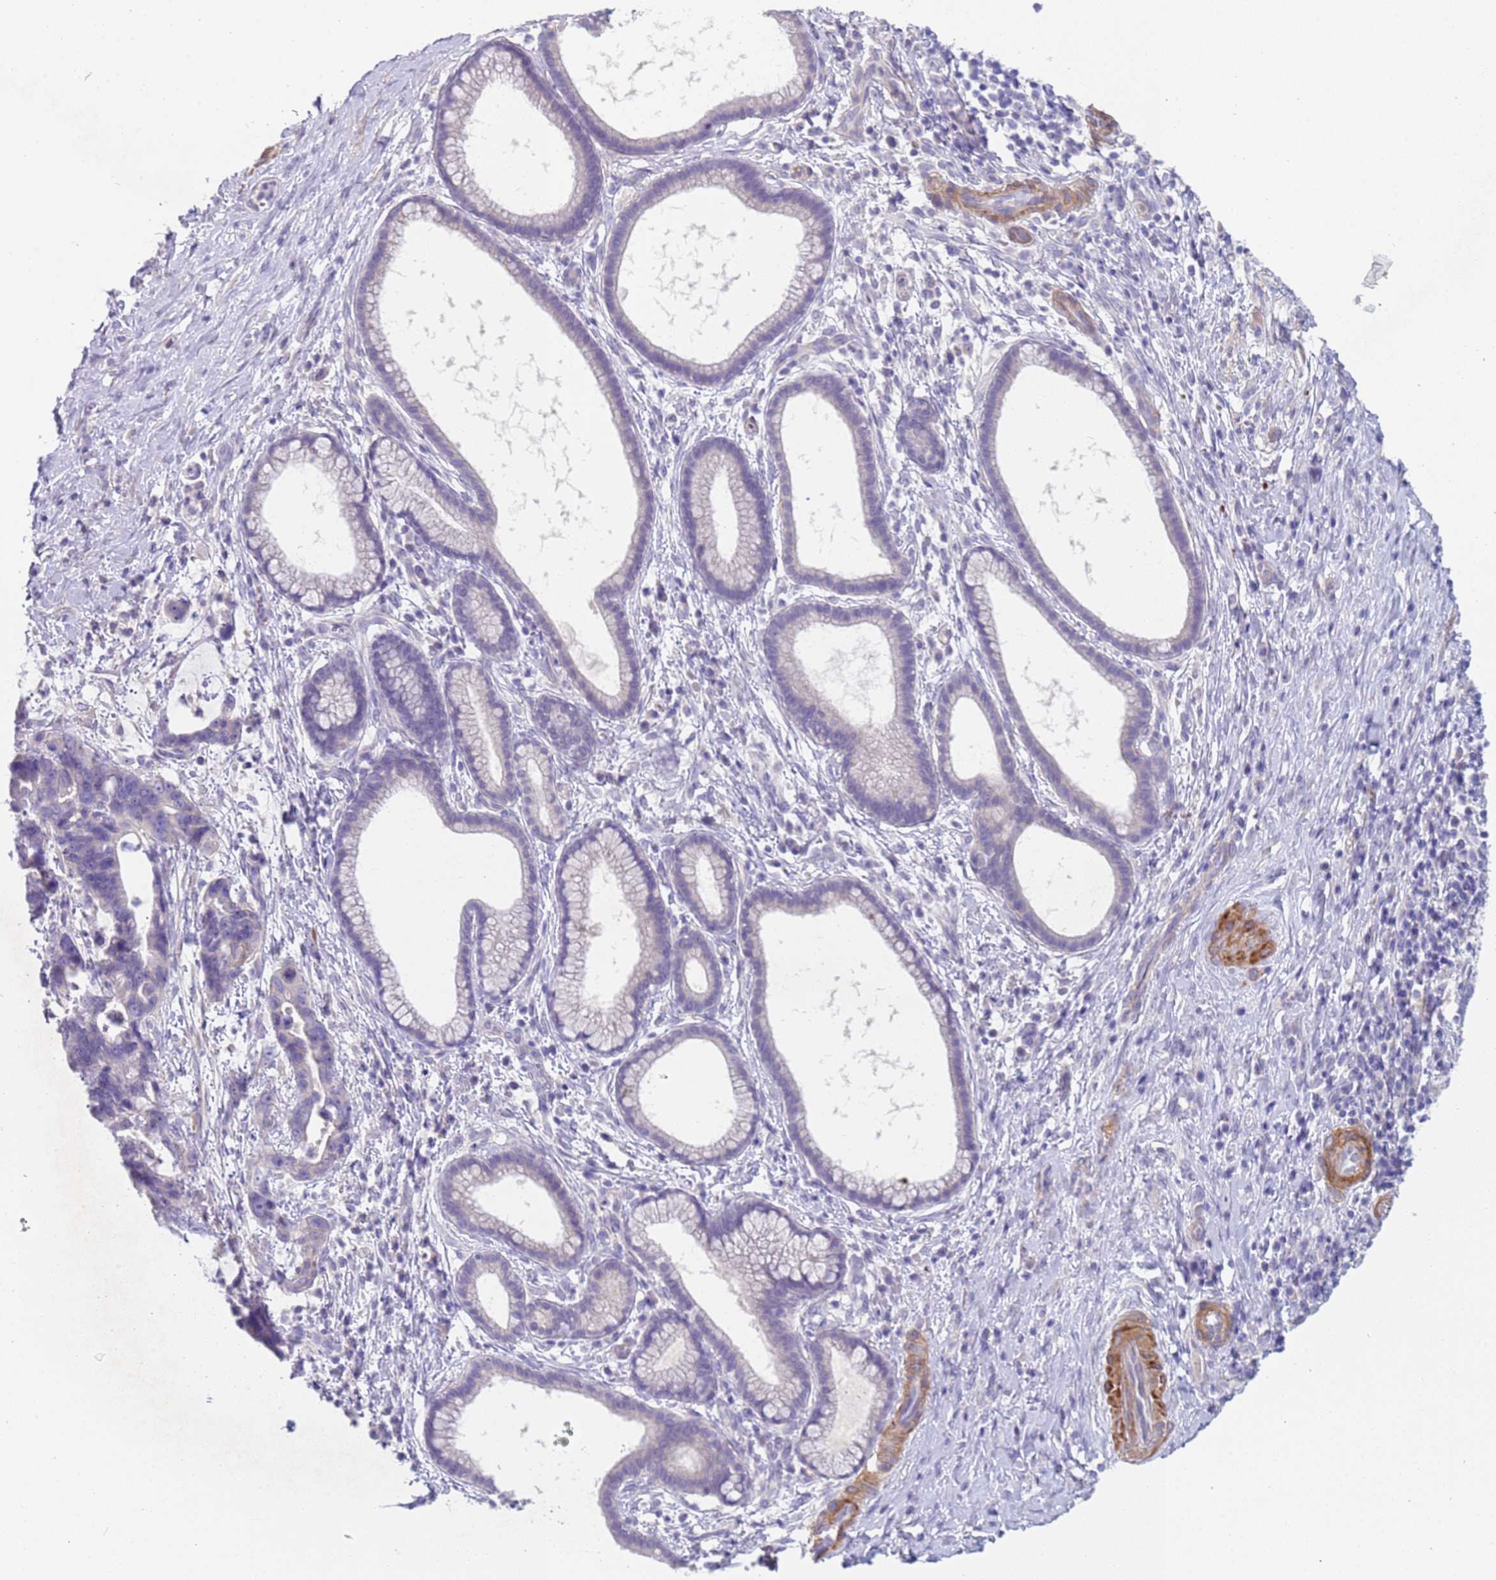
{"staining": {"intensity": "negative", "quantity": "none", "location": "none"}, "tissue": "pancreatic cancer", "cell_type": "Tumor cells", "image_type": "cancer", "snomed": [{"axis": "morphology", "description": "Adenocarcinoma, NOS"}, {"axis": "topography", "description": "Pancreas"}], "caption": "Tumor cells are negative for protein expression in human pancreatic adenocarcinoma.", "gene": "KBTBD3", "patient": {"sex": "female", "age": 83}}